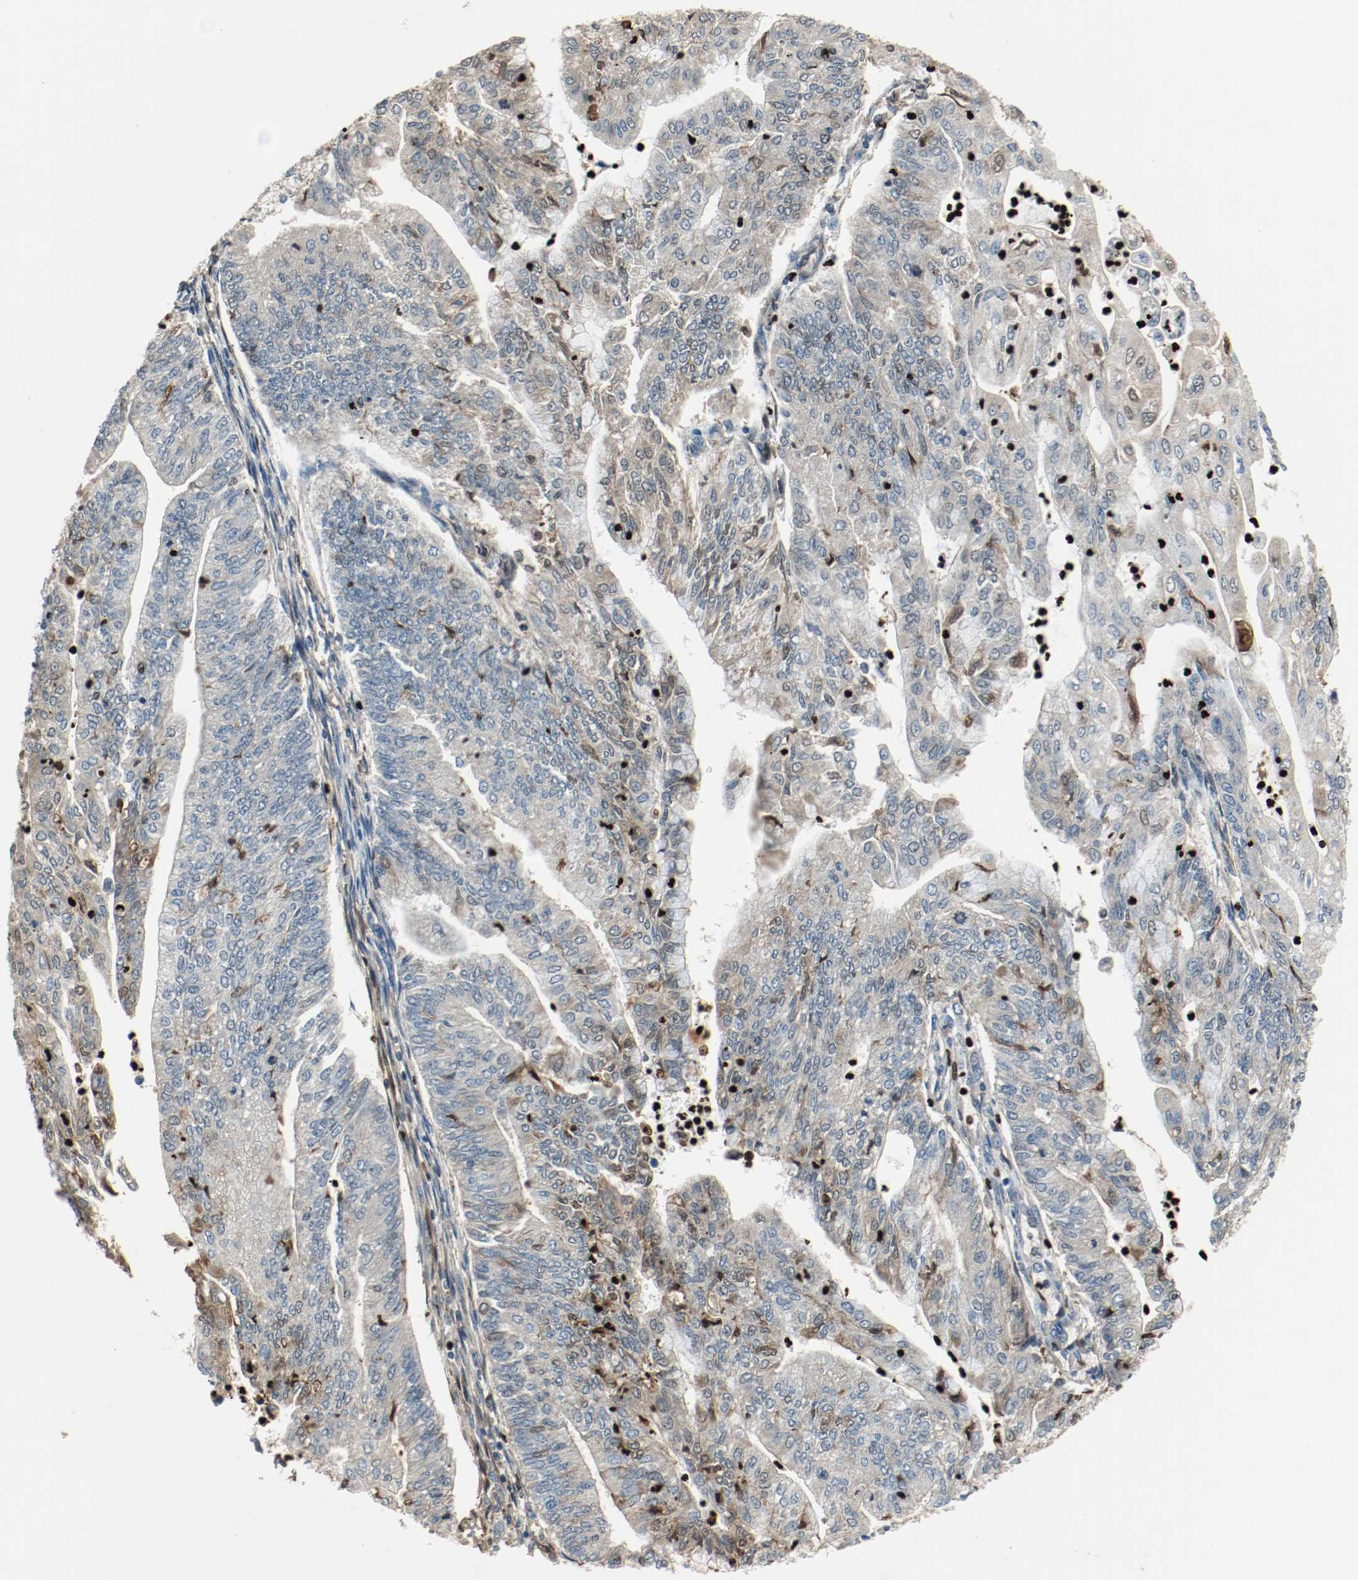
{"staining": {"intensity": "negative", "quantity": "none", "location": "none"}, "tissue": "endometrial cancer", "cell_type": "Tumor cells", "image_type": "cancer", "snomed": [{"axis": "morphology", "description": "Adenocarcinoma, NOS"}, {"axis": "topography", "description": "Endometrium"}], "caption": "Endometrial adenocarcinoma was stained to show a protein in brown. There is no significant staining in tumor cells.", "gene": "BLK", "patient": {"sex": "female", "age": 59}}